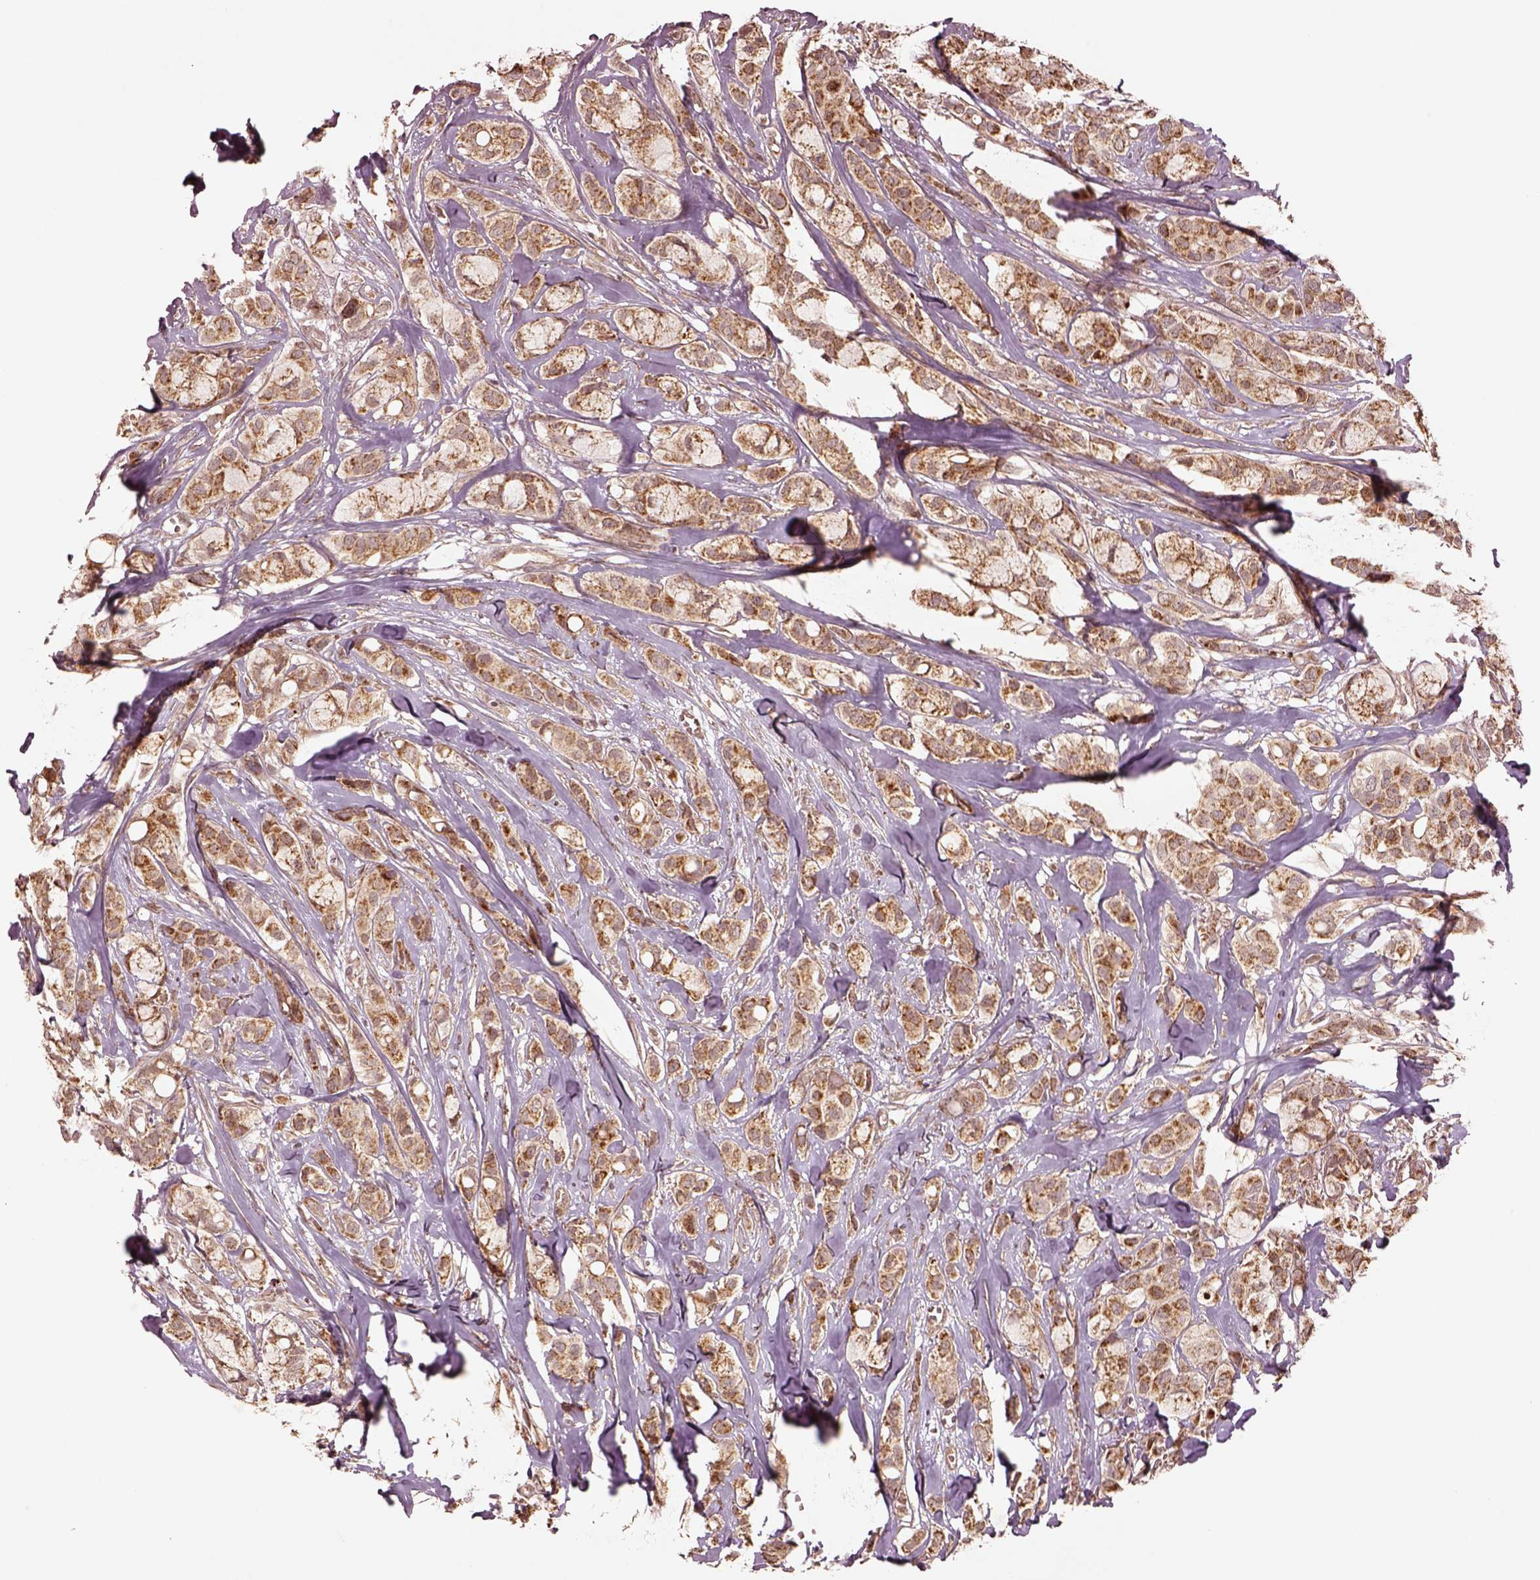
{"staining": {"intensity": "moderate", "quantity": ">75%", "location": "cytoplasmic/membranous"}, "tissue": "breast cancer", "cell_type": "Tumor cells", "image_type": "cancer", "snomed": [{"axis": "morphology", "description": "Duct carcinoma"}, {"axis": "topography", "description": "Breast"}], "caption": "An image of human breast cancer stained for a protein demonstrates moderate cytoplasmic/membranous brown staining in tumor cells. (brown staining indicates protein expression, while blue staining denotes nuclei).", "gene": "SEL1L3", "patient": {"sex": "female", "age": 85}}